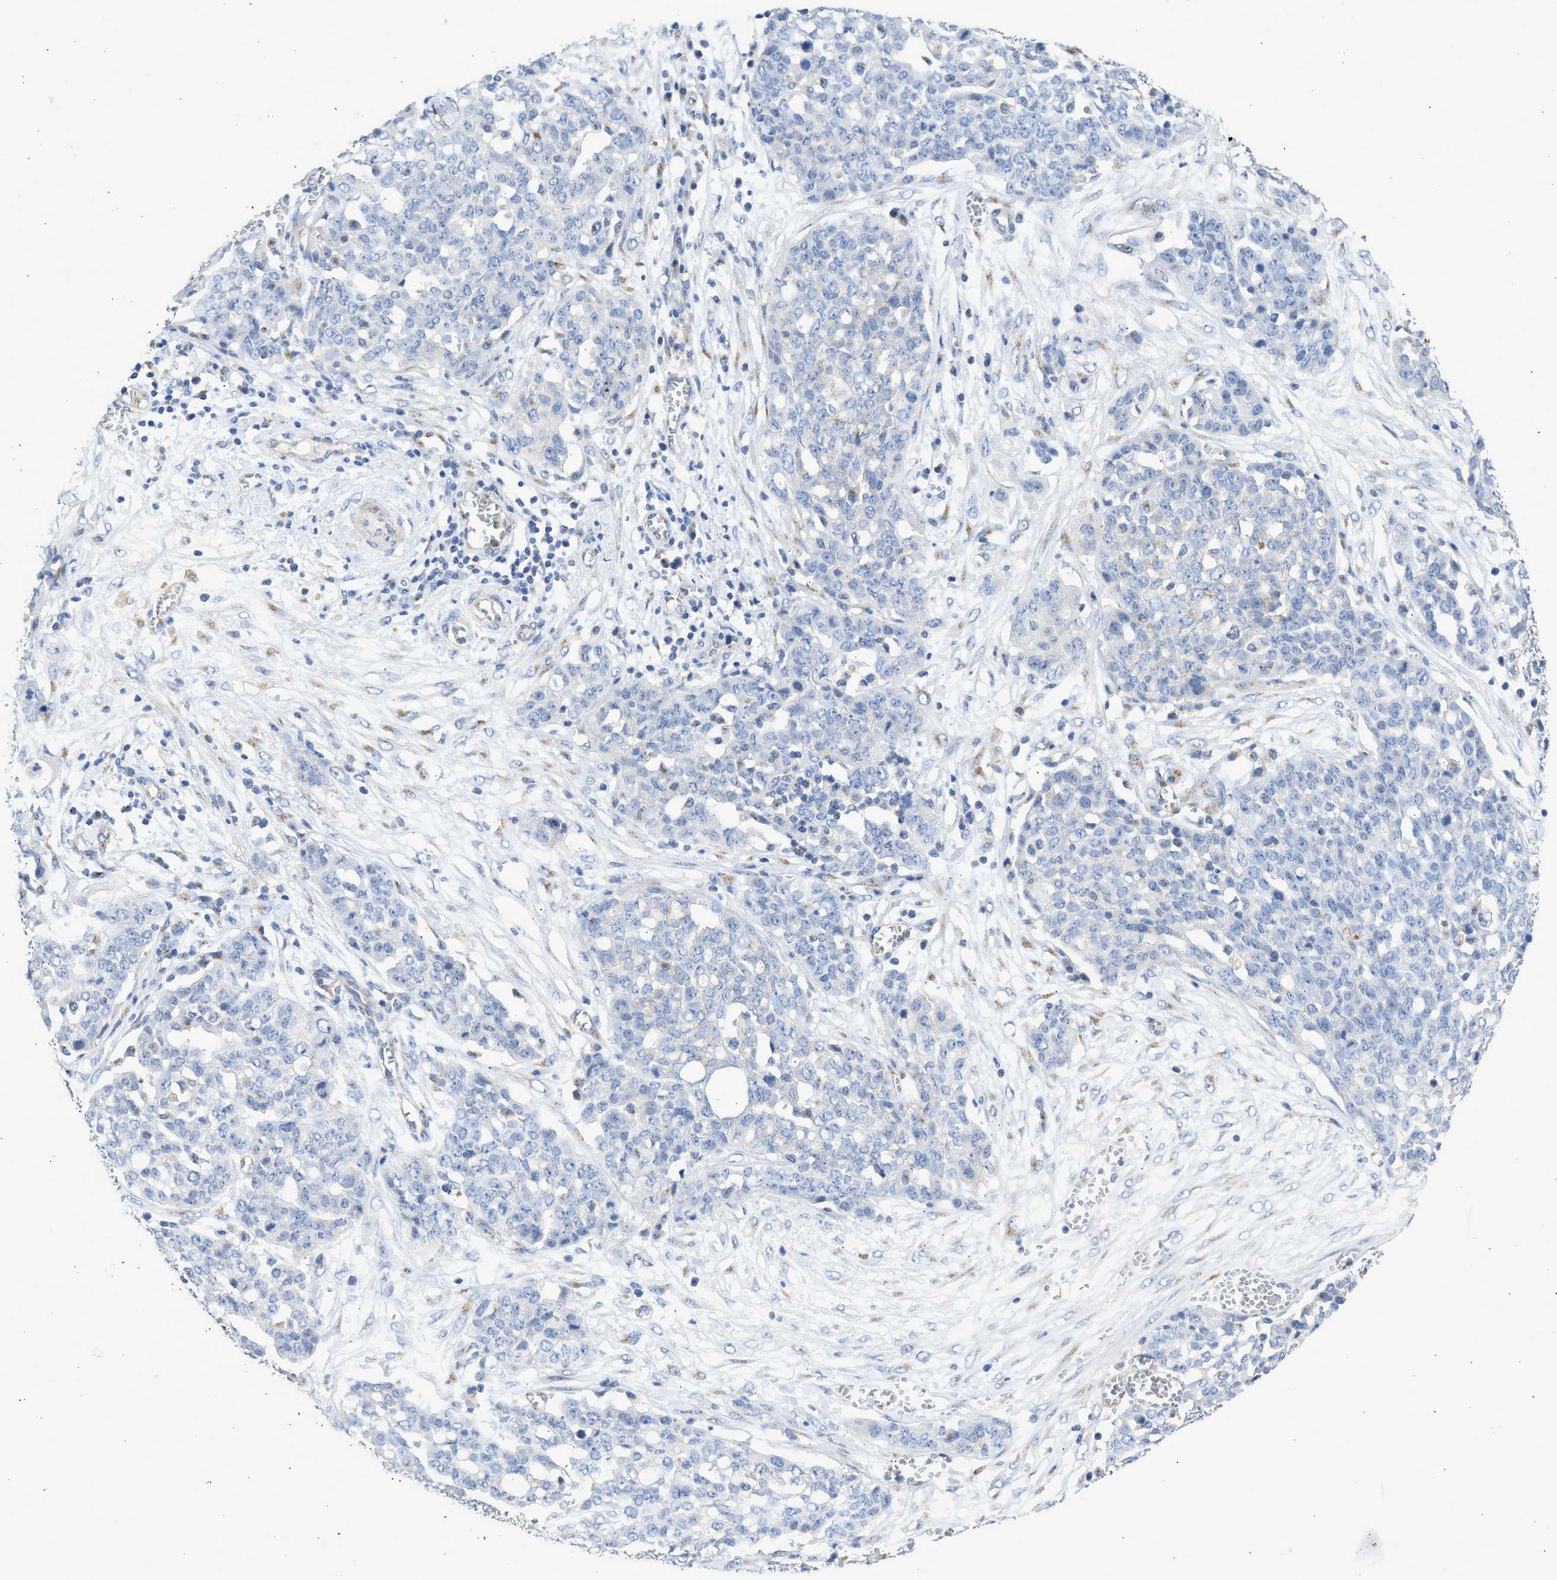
{"staining": {"intensity": "negative", "quantity": "none", "location": "none"}, "tissue": "ovarian cancer", "cell_type": "Tumor cells", "image_type": "cancer", "snomed": [{"axis": "morphology", "description": "Cystadenocarcinoma, serous, NOS"}, {"axis": "topography", "description": "Soft tissue"}, {"axis": "topography", "description": "Ovary"}], "caption": "Micrograph shows no protein expression in tumor cells of ovarian serous cystadenocarcinoma tissue.", "gene": "IPO8", "patient": {"sex": "female", "age": 57}}